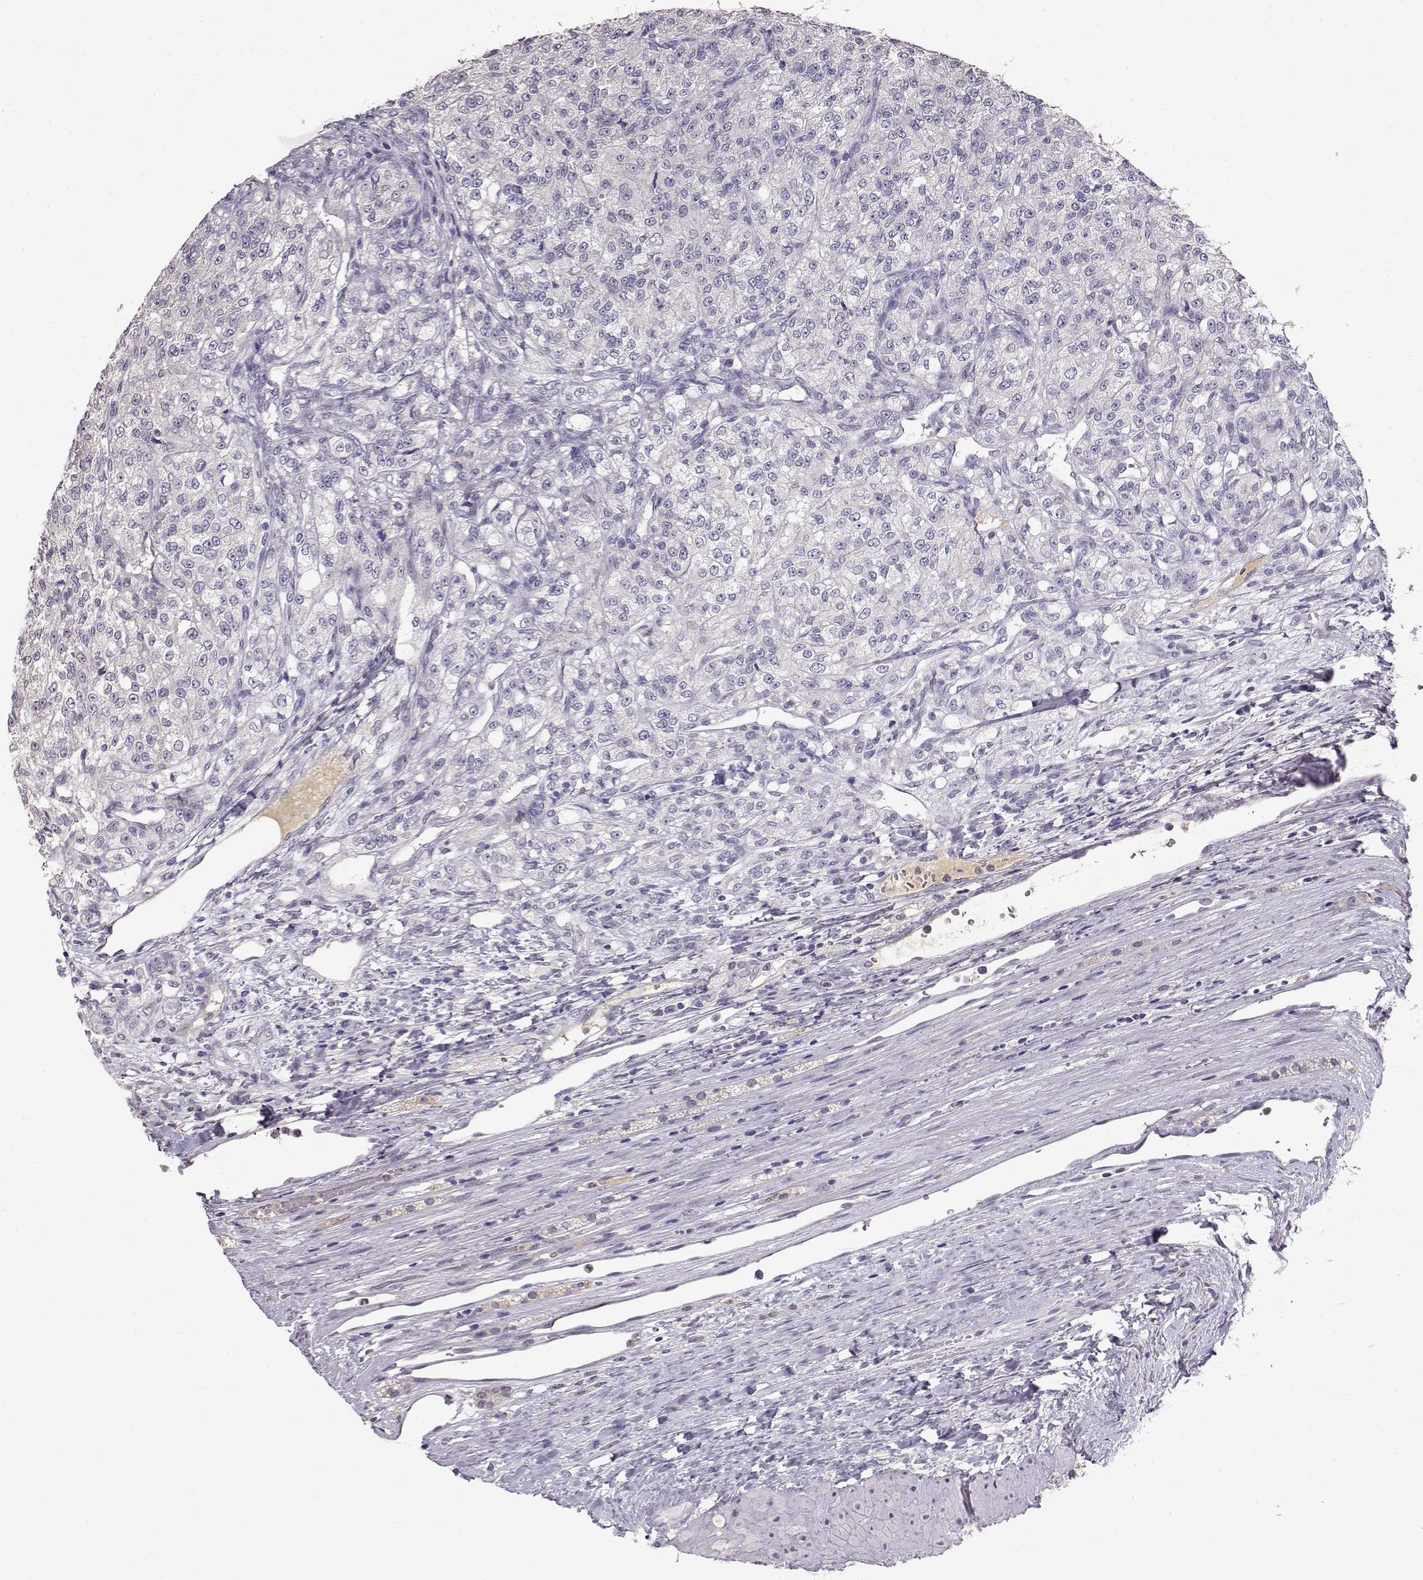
{"staining": {"intensity": "negative", "quantity": "none", "location": "none"}, "tissue": "renal cancer", "cell_type": "Tumor cells", "image_type": "cancer", "snomed": [{"axis": "morphology", "description": "Adenocarcinoma, NOS"}, {"axis": "topography", "description": "Kidney"}], "caption": "Tumor cells are negative for protein expression in human renal cancer. (Immunohistochemistry, brightfield microscopy, high magnification).", "gene": "TACR1", "patient": {"sex": "female", "age": 63}}